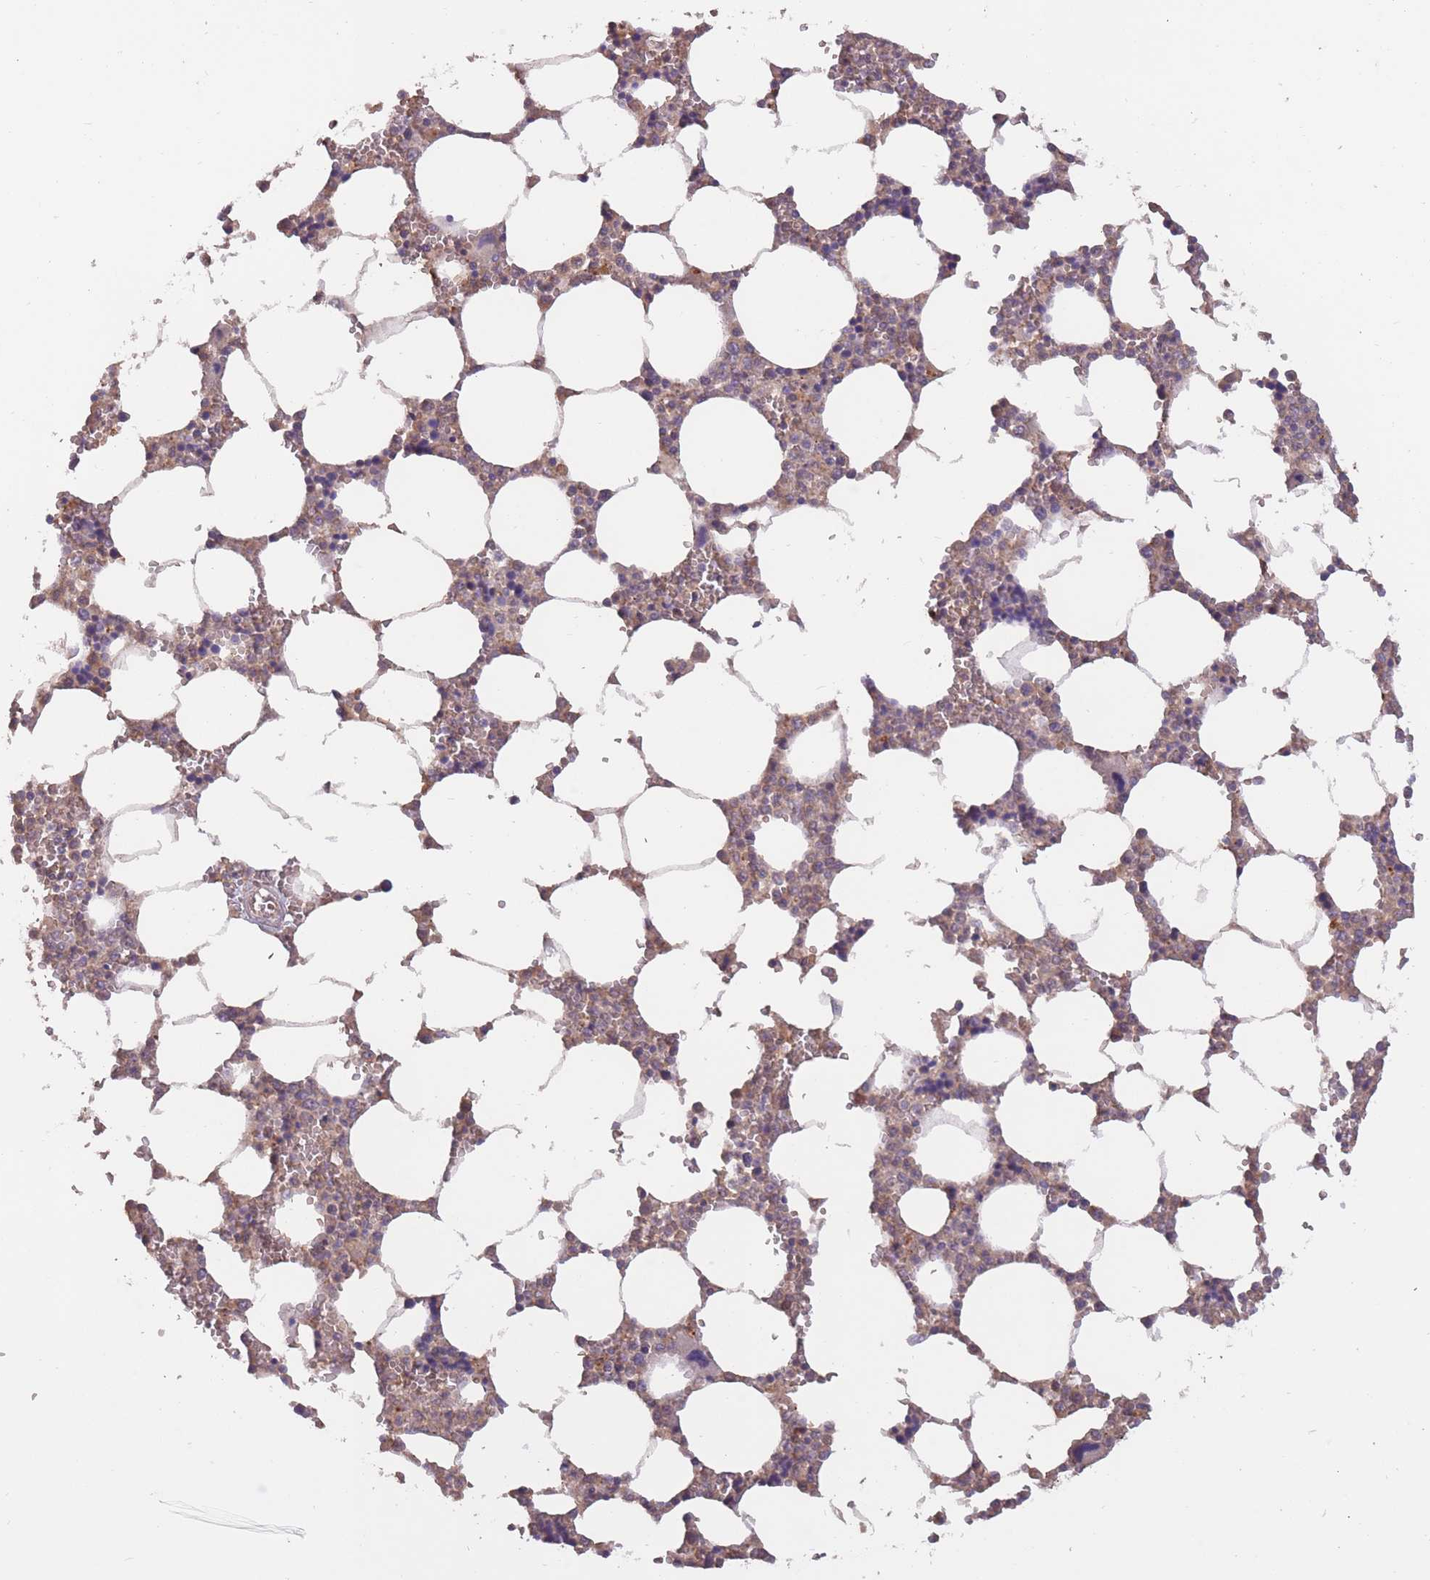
{"staining": {"intensity": "weak", "quantity": "<25%", "location": "cytoplasmic/membranous"}, "tissue": "bone marrow", "cell_type": "Hematopoietic cells", "image_type": "normal", "snomed": [{"axis": "morphology", "description": "Normal tissue, NOS"}, {"axis": "topography", "description": "Bone marrow"}], "caption": "There is no significant positivity in hematopoietic cells of bone marrow. (Stains: DAB (3,3'-diaminobenzidine) IHC with hematoxylin counter stain, Microscopy: brightfield microscopy at high magnification).", "gene": "KIAA1755", "patient": {"sex": "male", "age": 64}}